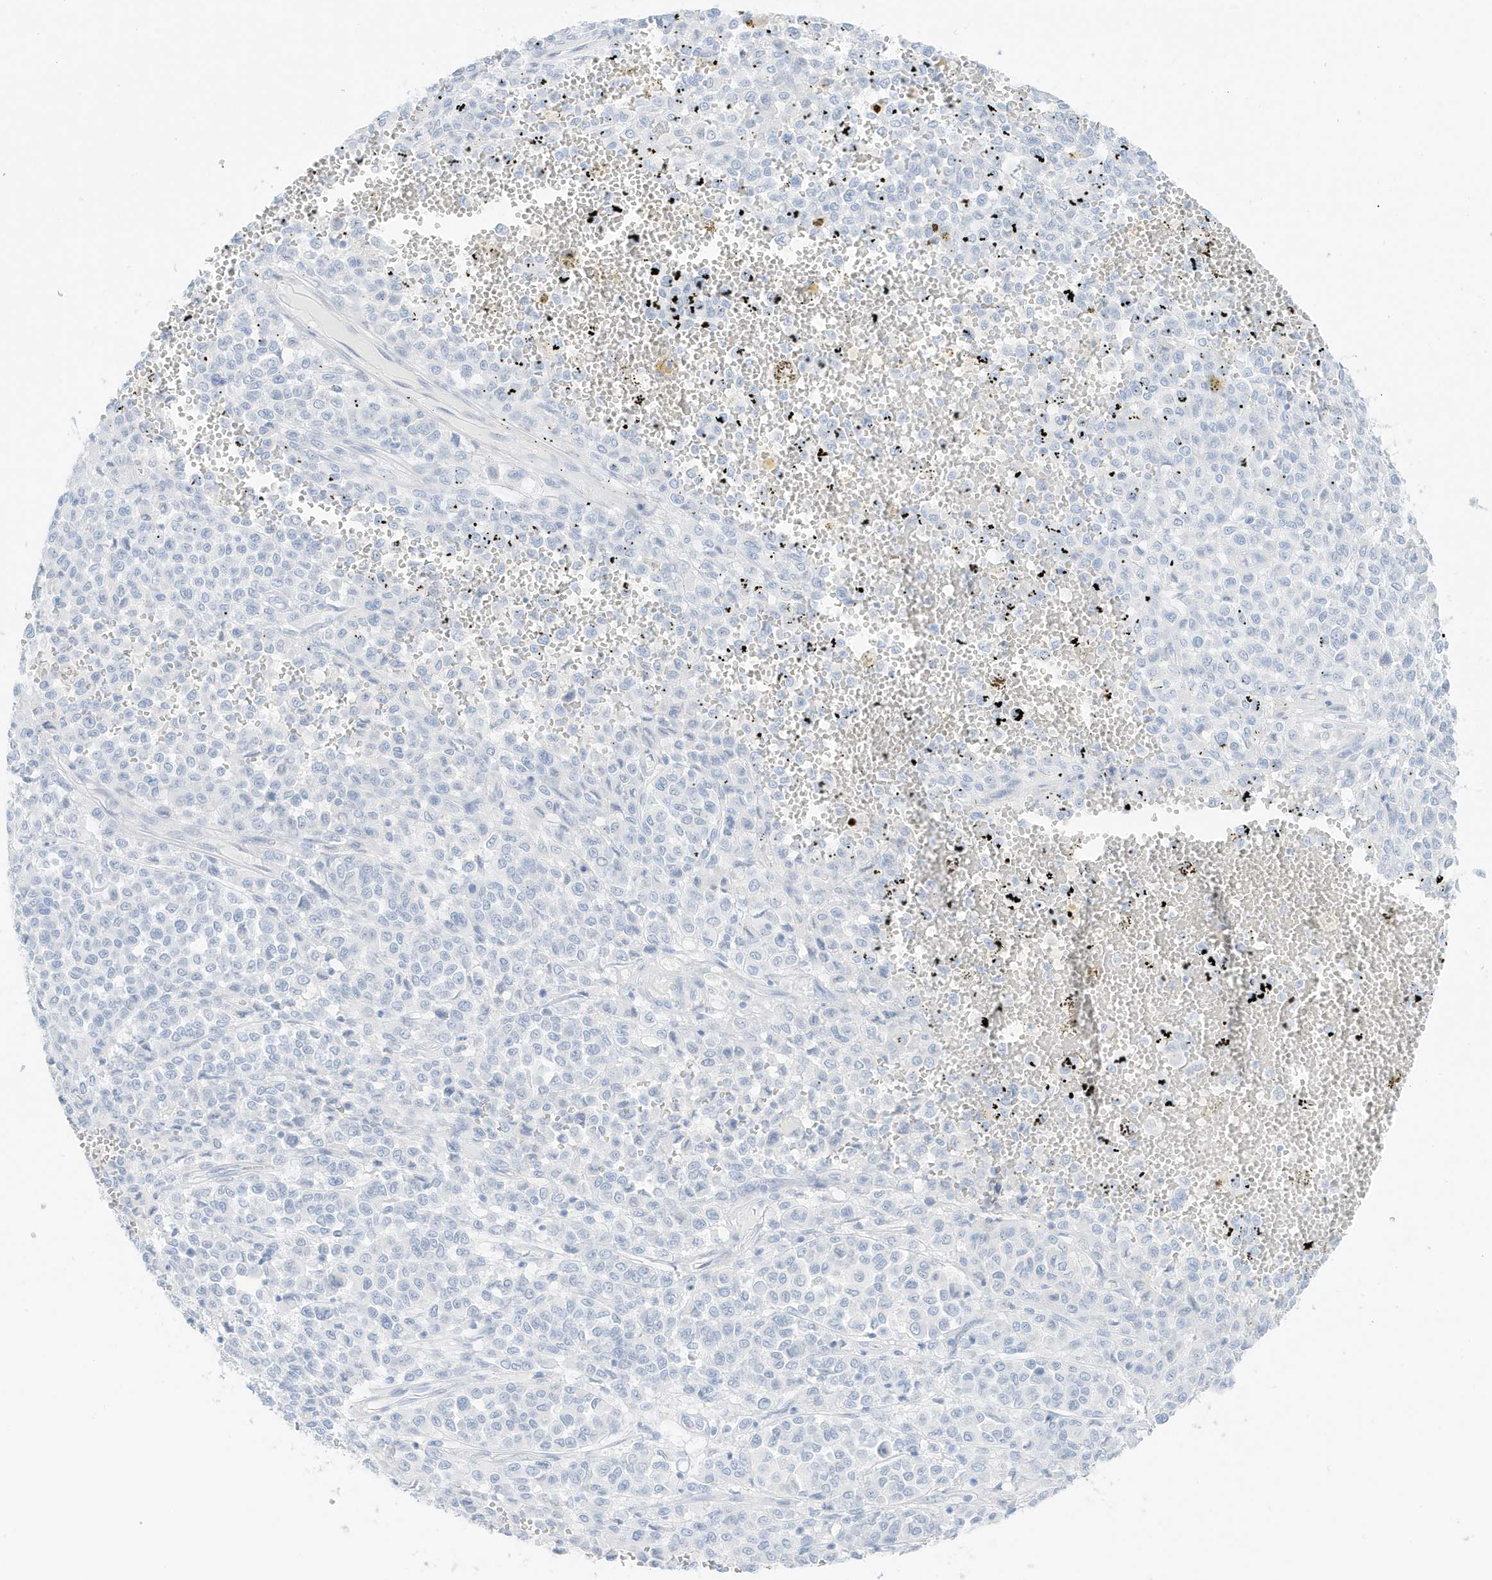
{"staining": {"intensity": "negative", "quantity": "none", "location": "none"}, "tissue": "melanoma", "cell_type": "Tumor cells", "image_type": "cancer", "snomed": [{"axis": "morphology", "description": "Malignant melanoma, Metastatic site"}, {"axis": "topography", "description": "Pancreas"}], "caption": "Immunohistochemistry (IHC) of human malignant melanoma (metastatic site) demonstrates no staining in tumor cells.", "gene": "SLC22A13", "patient": {"sex": "female", "age": 30}}